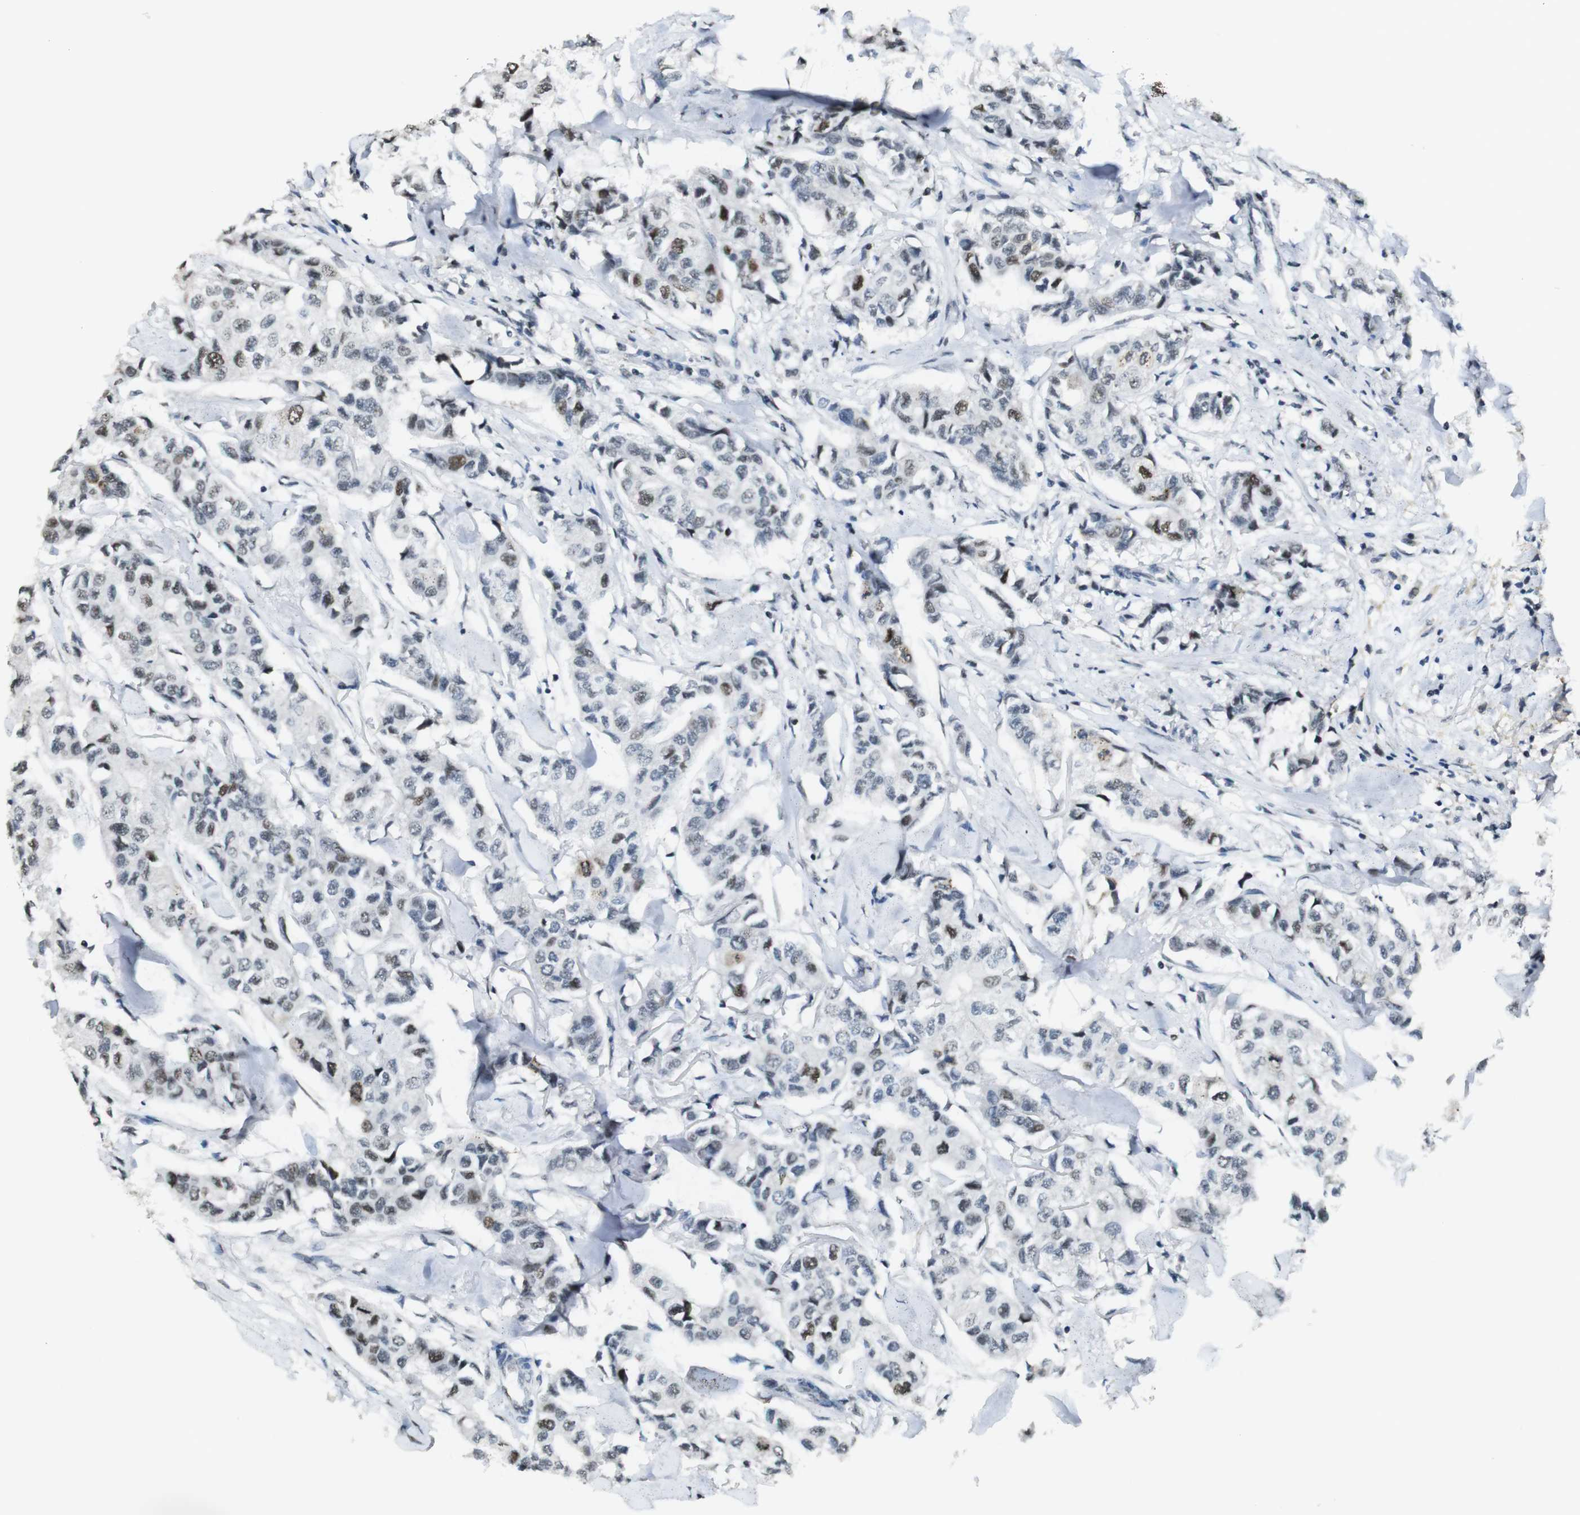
{"staining": {"intensity": "moderate", "quantity": "<25%", "location": "nuclear"}, "tissue": "breast cancer", "cell_type": "Tumor cells", "image_type": "cancer", "snomed": [{"axis": "morphology", "description": "Duct carcinoma"}, {"axis": "topography", "description": "Breast"}], "caption": "Invasive ductal carcinoma (breast) tissue shows moderate nuclear positivity in approximately <25% of tumor cells, visualized by immunohistochemistry.", "gene": "CSNK2B", "patient": {"sex": "female", "age": 80}}